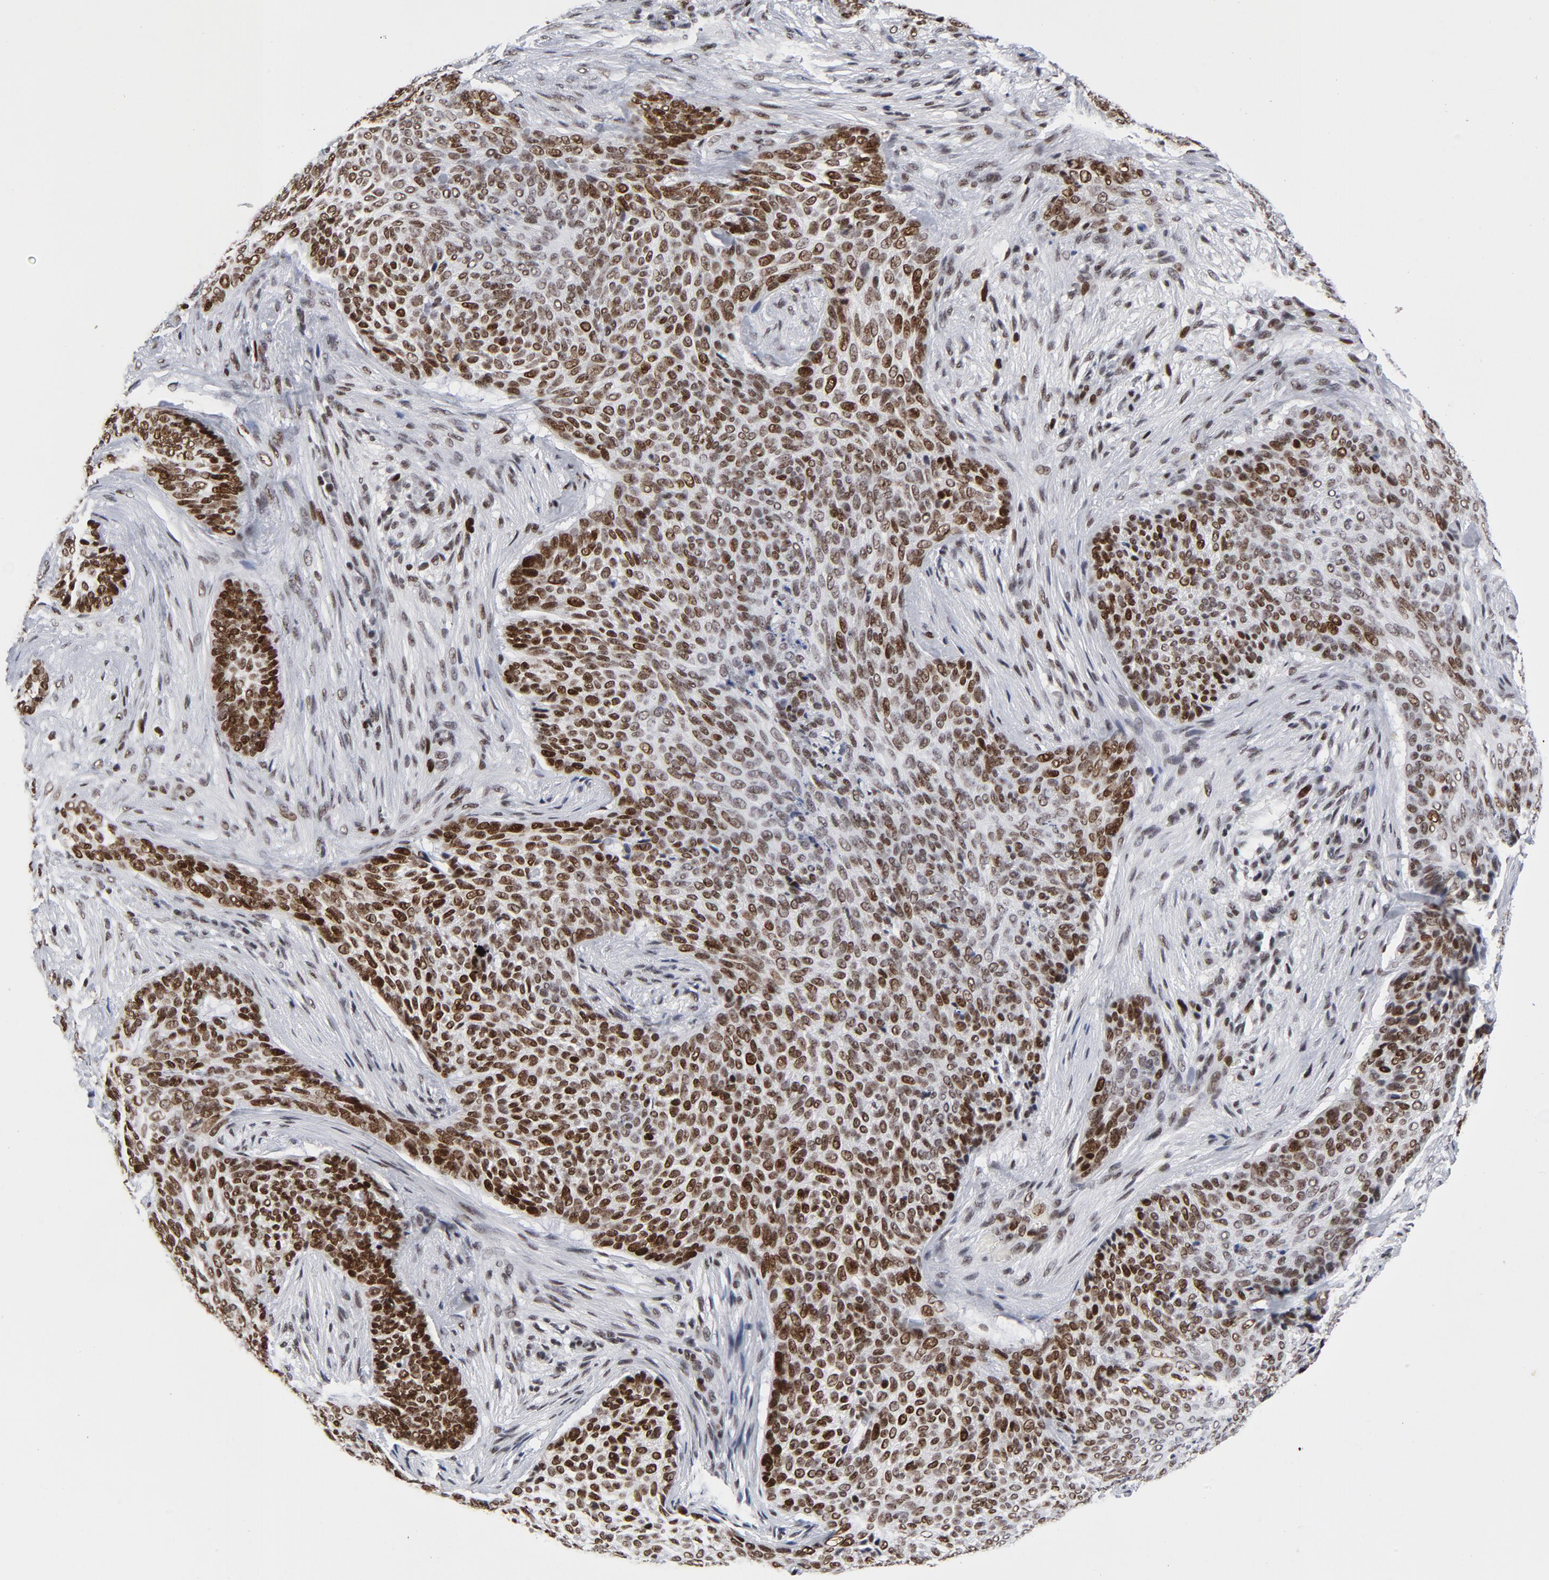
{"staining": {"intensity": "strong", "quantity": ">75%", "location": "nuclear"}, "tissue": "skin cancer", "cell_type": "Tumor cells", "image_type": "cancer", "snomed": [{"axis": "morphology", "description": "Basal cell carcinoma"}, {"axis": "topography", "description": "Skin"}], "caption": "This is a photomicrograph of IHC staining of skin basal cell carcinoma, which shows strong positivity in the nuclear of tumor cells.", "gene": "RFC4", "patient": {"sex": "male", "age": 91}}